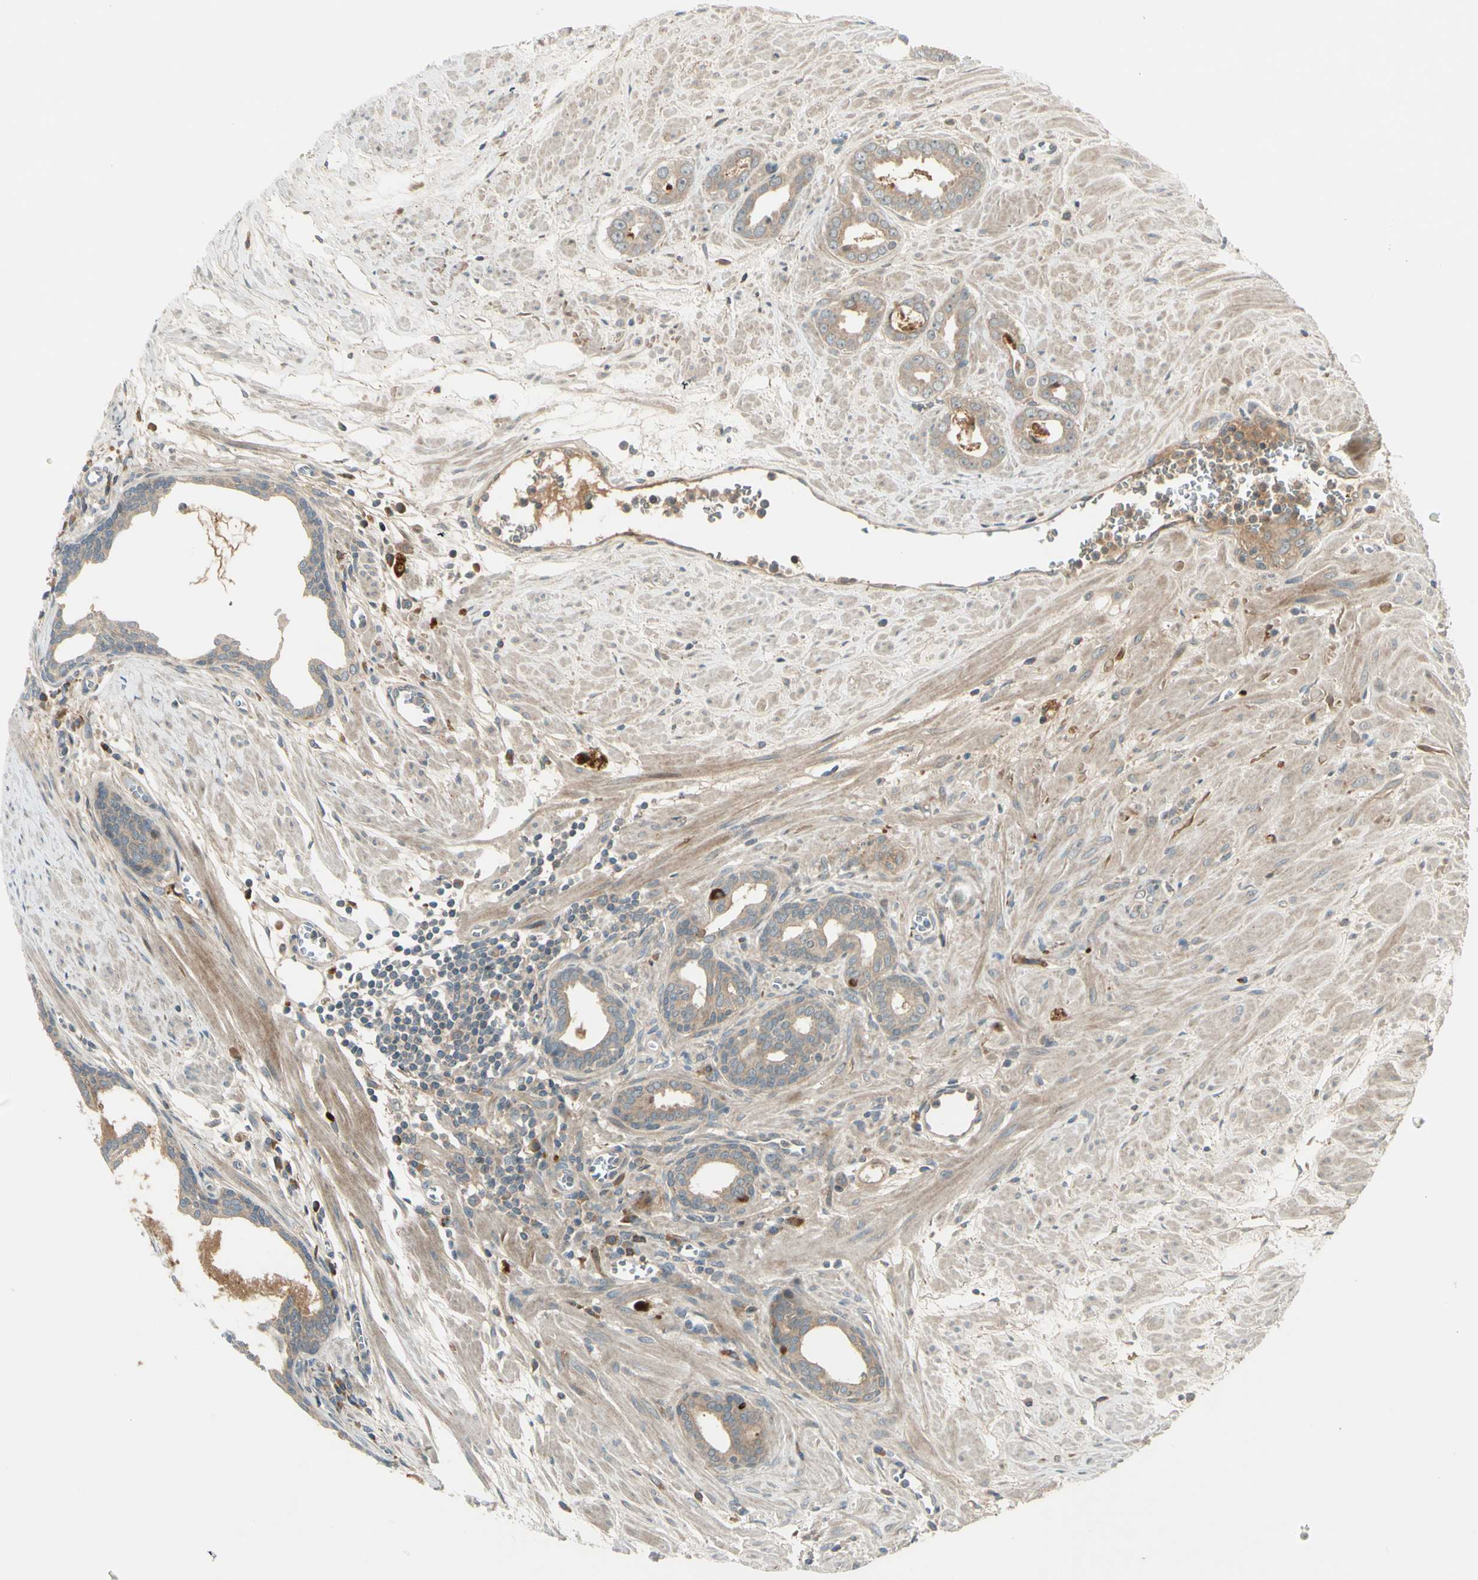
{"staining": {"intensity": "moderate", "quantity": ">75%", "location": "cytoplasmic/membranous"}, "tissue": "prostate cancer", "cell_type": "Tumor cells", "image_type": "cancer", "snomed": [{"axis": "morphology", "description": "Adenocarcinoma, Low grade"}, {"axis": "topography", "description": "Prostate"}], "caption": "Brown immunohistochemical staining in low-grade adenocarcinoma (prostate) shows moderate cytoplasmic/membranous expression in about >75% of tumor cells.", "gene": "ACVR1C", "patient": {"sex": "male", "age": 57}}